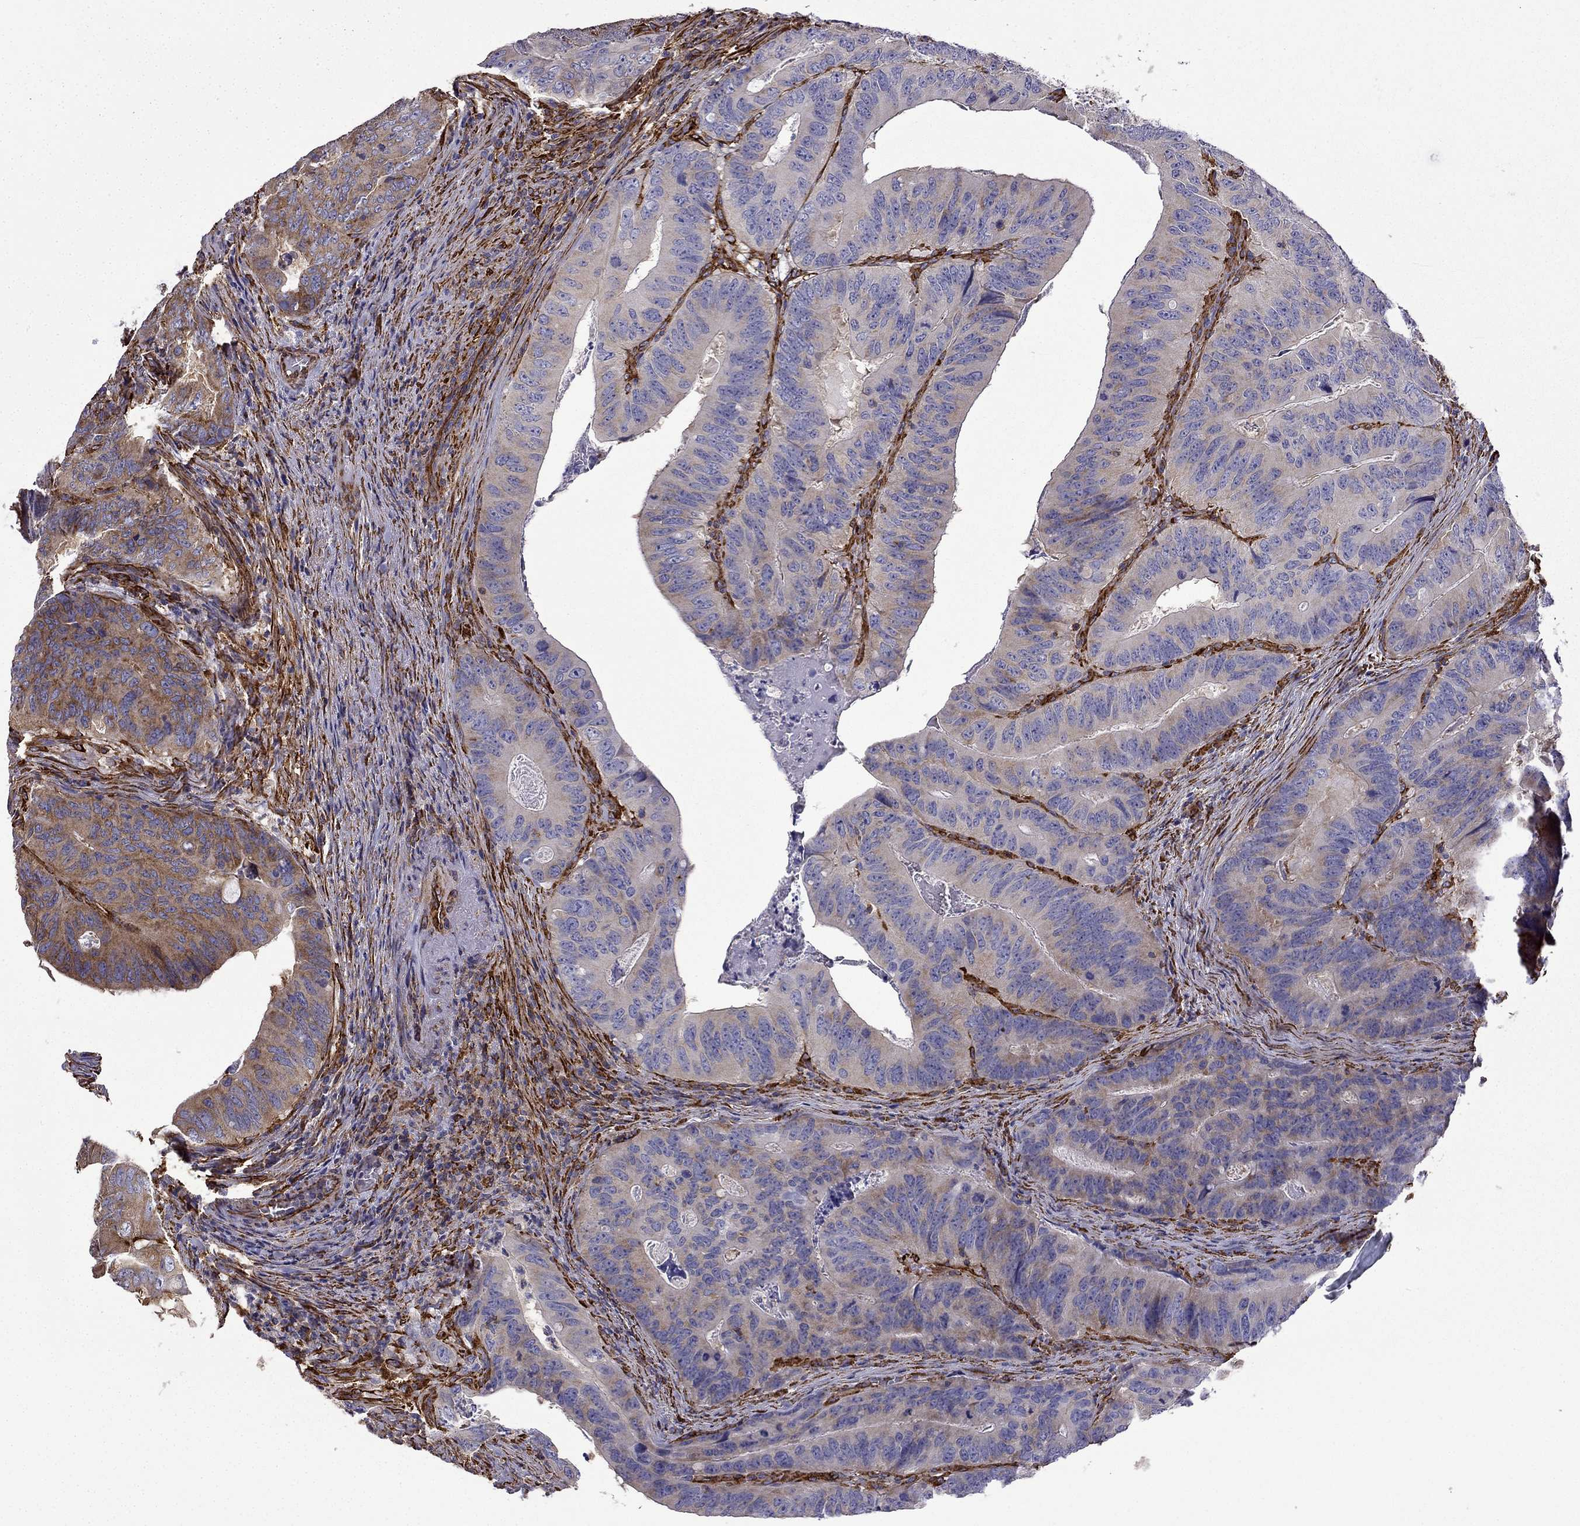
{"staining": {"intensity": "moderate", "quantity": "25%-75%", "location": "cytoplasmic/membranous"}, "tissue": "colorectal cancer", "cell_type": "Tumor cells", "image_type": "cancer", "snomed": [{"axis": "morphology", "description": "Adenocarcinoma, NOS"}, {"axis": "topography", "description": "Colon"}], "caption": "There is medium levels of moderate cytoplasmic/membranous positivity in tumor cells of colorectal adenocarcinoma, as demonstrated by immunohistochemical staining (brown color).", "gene": "MAP4", "patient": {"sex": "male", "age": 79}}